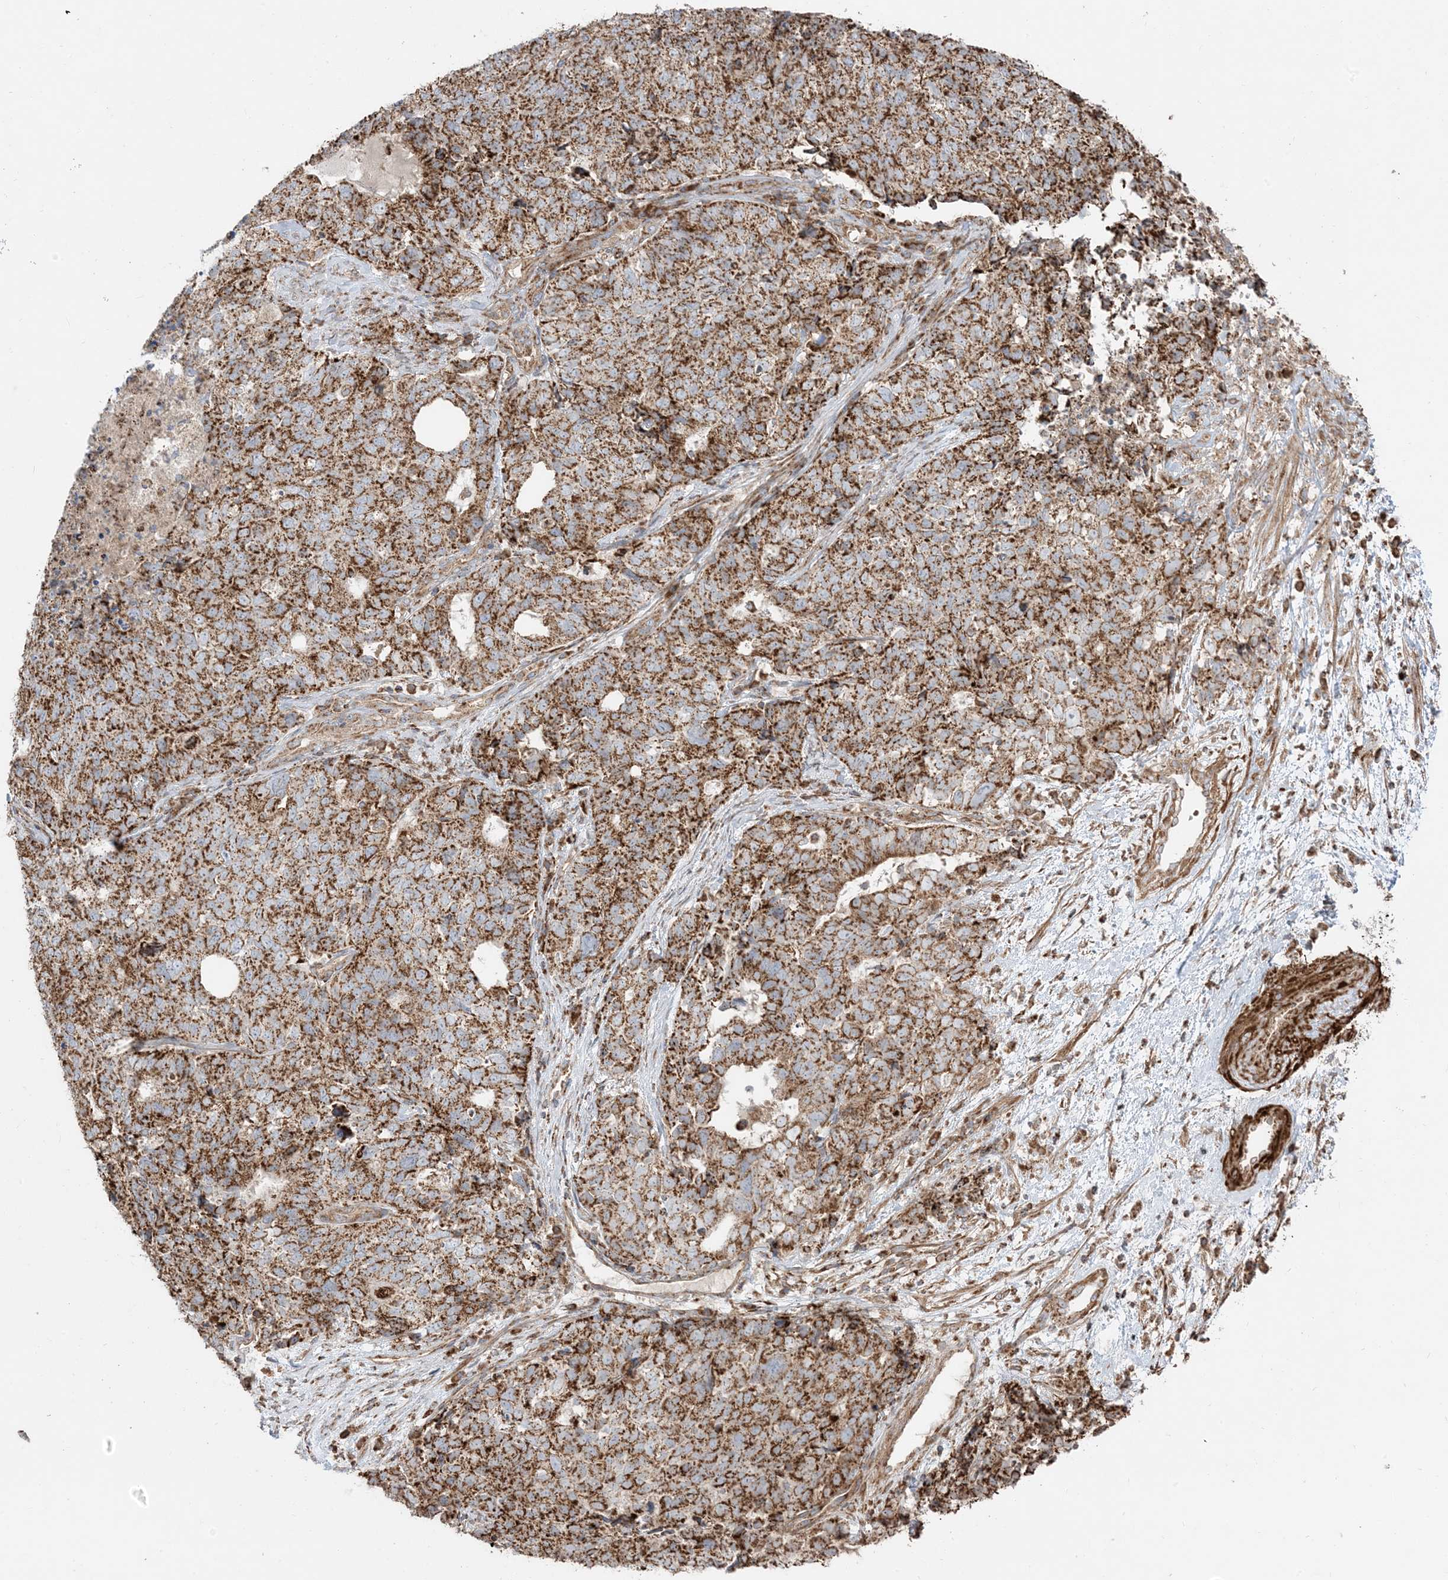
{"staining": {"intensity": "strong", "quantity": ">75%", "location": "cytoplasmic/membranous"}, "tissue": "cervical cancer", "cell_type": "Tumor cells", "image_type": "cancer", "snomed": [{"axis": "morphology", "description": "Squamous cell carcinoma, NOS"}, {"axis": "topography", "description": "Cervix"}], "caption": "Protein staining of squamous cell carcinoma (cervical) tissue reveals strong cytoplasmic/membranous expression in about >75% of tumor cells.", "gene": "AARS2", "patient": {"sex": "female", "age": 63}}